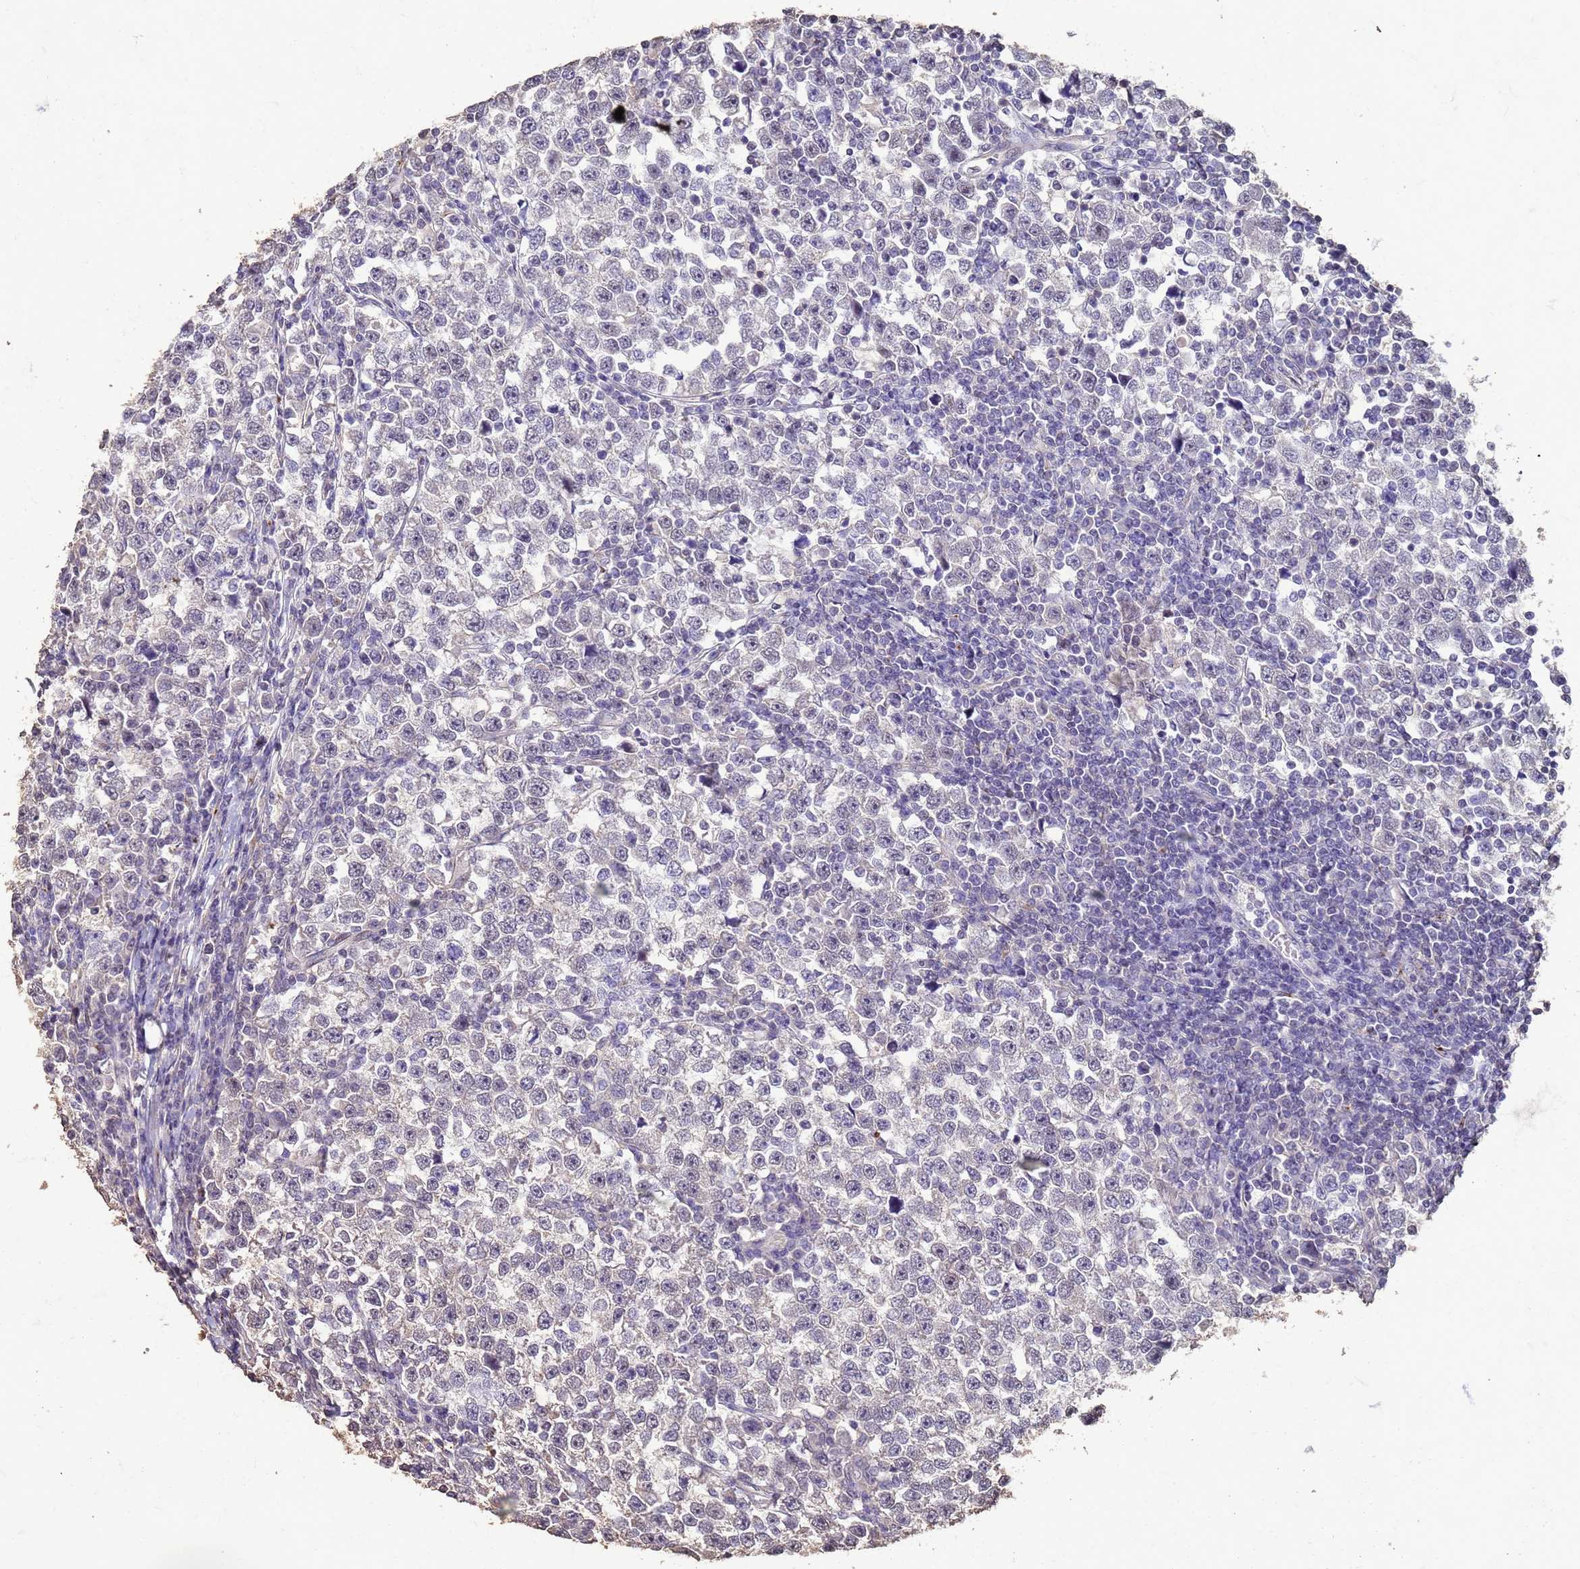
{"staining": {"intensity": "negative", "quantity": "none", "location": "none"}, "tissue": "testis cancer", "cell_type": "Tumor cells", "image_type": "cancer", "snomed": [{"axis": "morphology", "description": "Normal tissue, NOS"}, {"axis": "morphology", "description": "Seminoma, NOS"}, {"axis": "topography", "description": "Testis"}], "caption": "This is an immunohistochemistry (IHC) image of human testis cancer. There is no positivity in tumor cells.", "gene": "SLC25A15", "patient": {"sex": "male", "age": 43}}